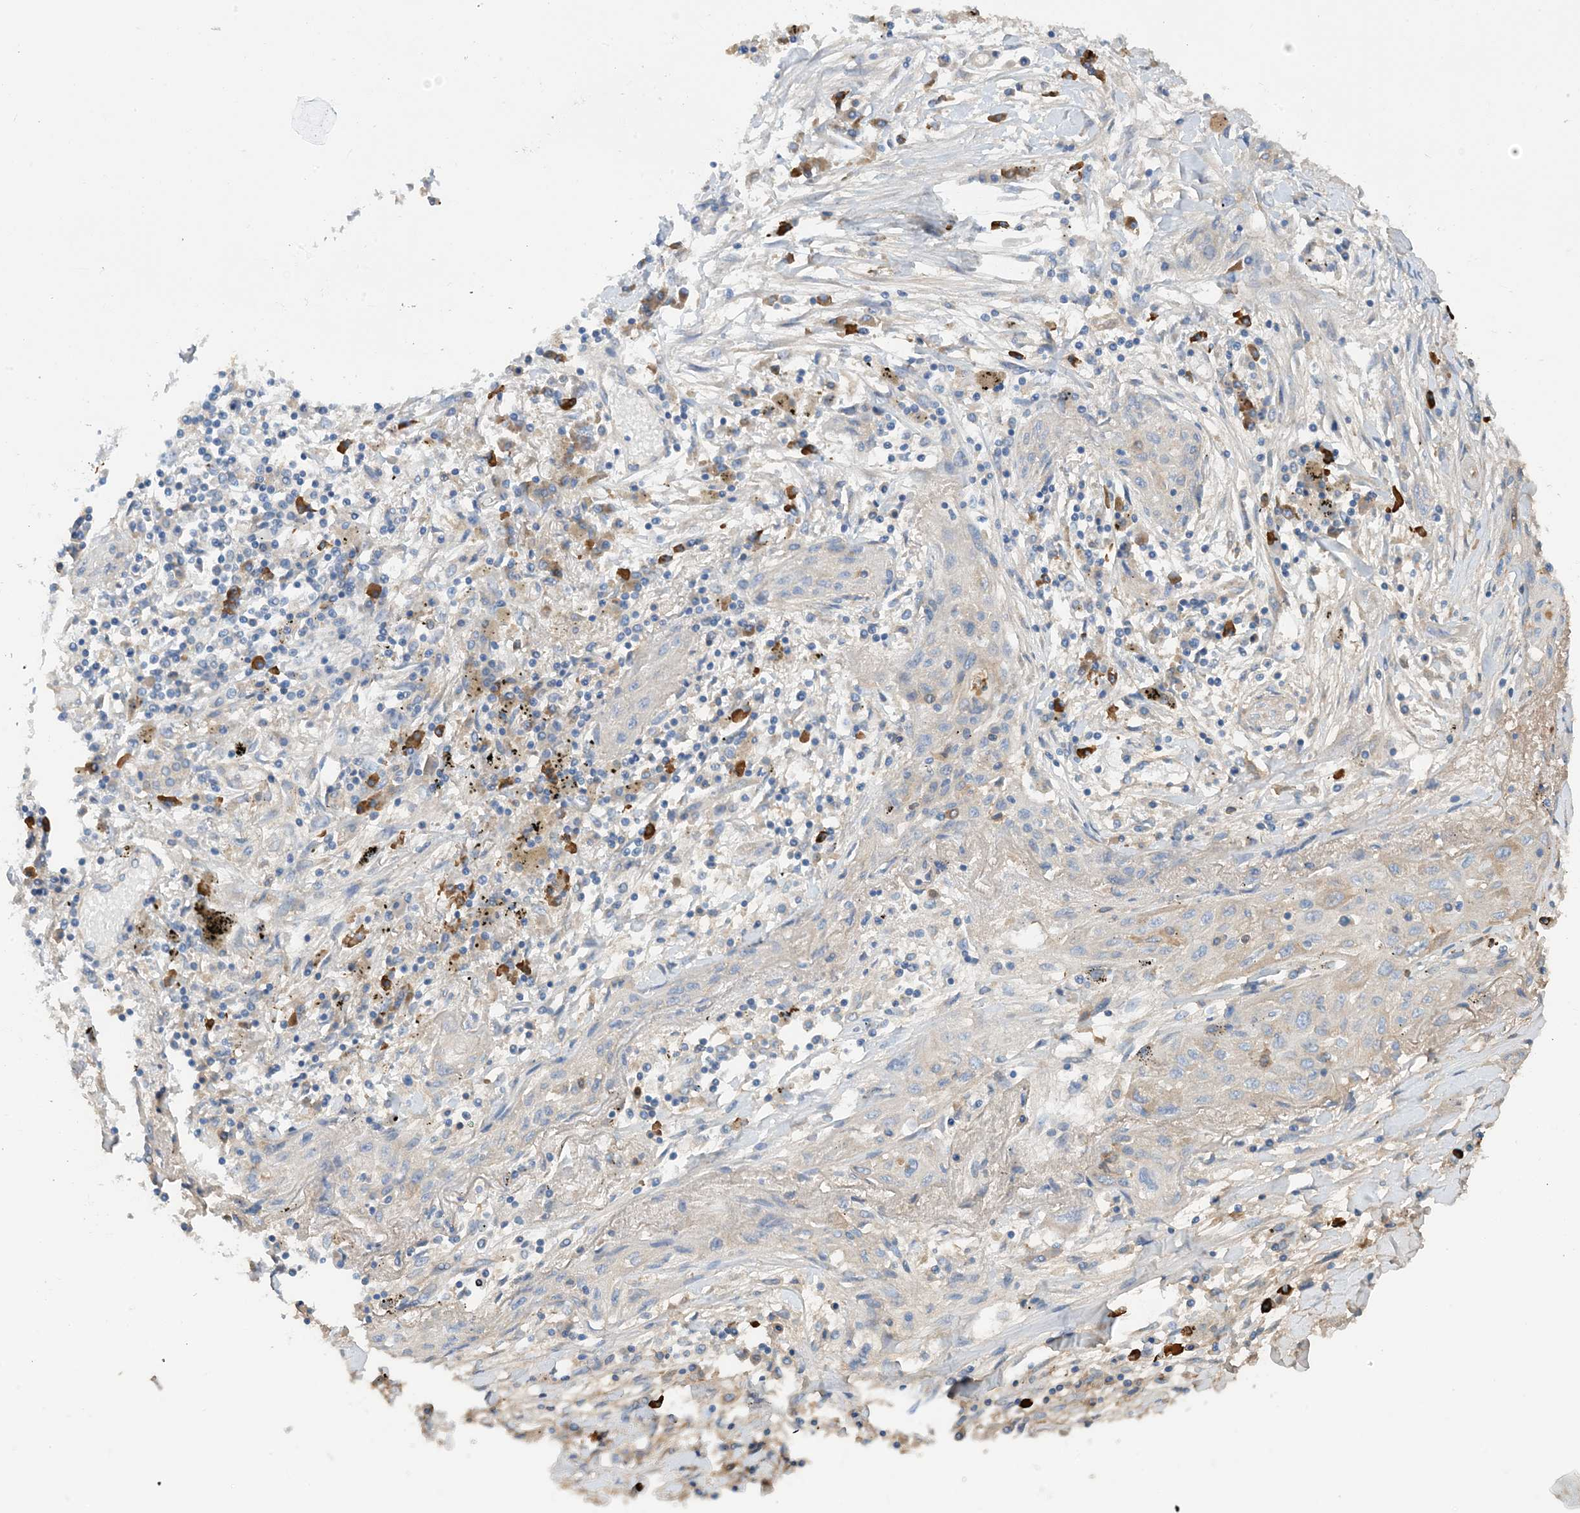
{"staining": {"intensity": "negative", "quantity": "none", "location": "none"}, "tissue": "lung cancer", "cell_type": "Tumor cells", "image_type": "cancer", "snomed": [{"axis": "morphology", "description": "Squamous cell carcinoma, NOS"}, {"axis": "topography", "description": "Lung"}], "caption": "Tumor cells show no significant expression in lung squamous cell carcinoma.", "gene": "SLC5A11", "patient": {"sex": "female", "age": 47}}